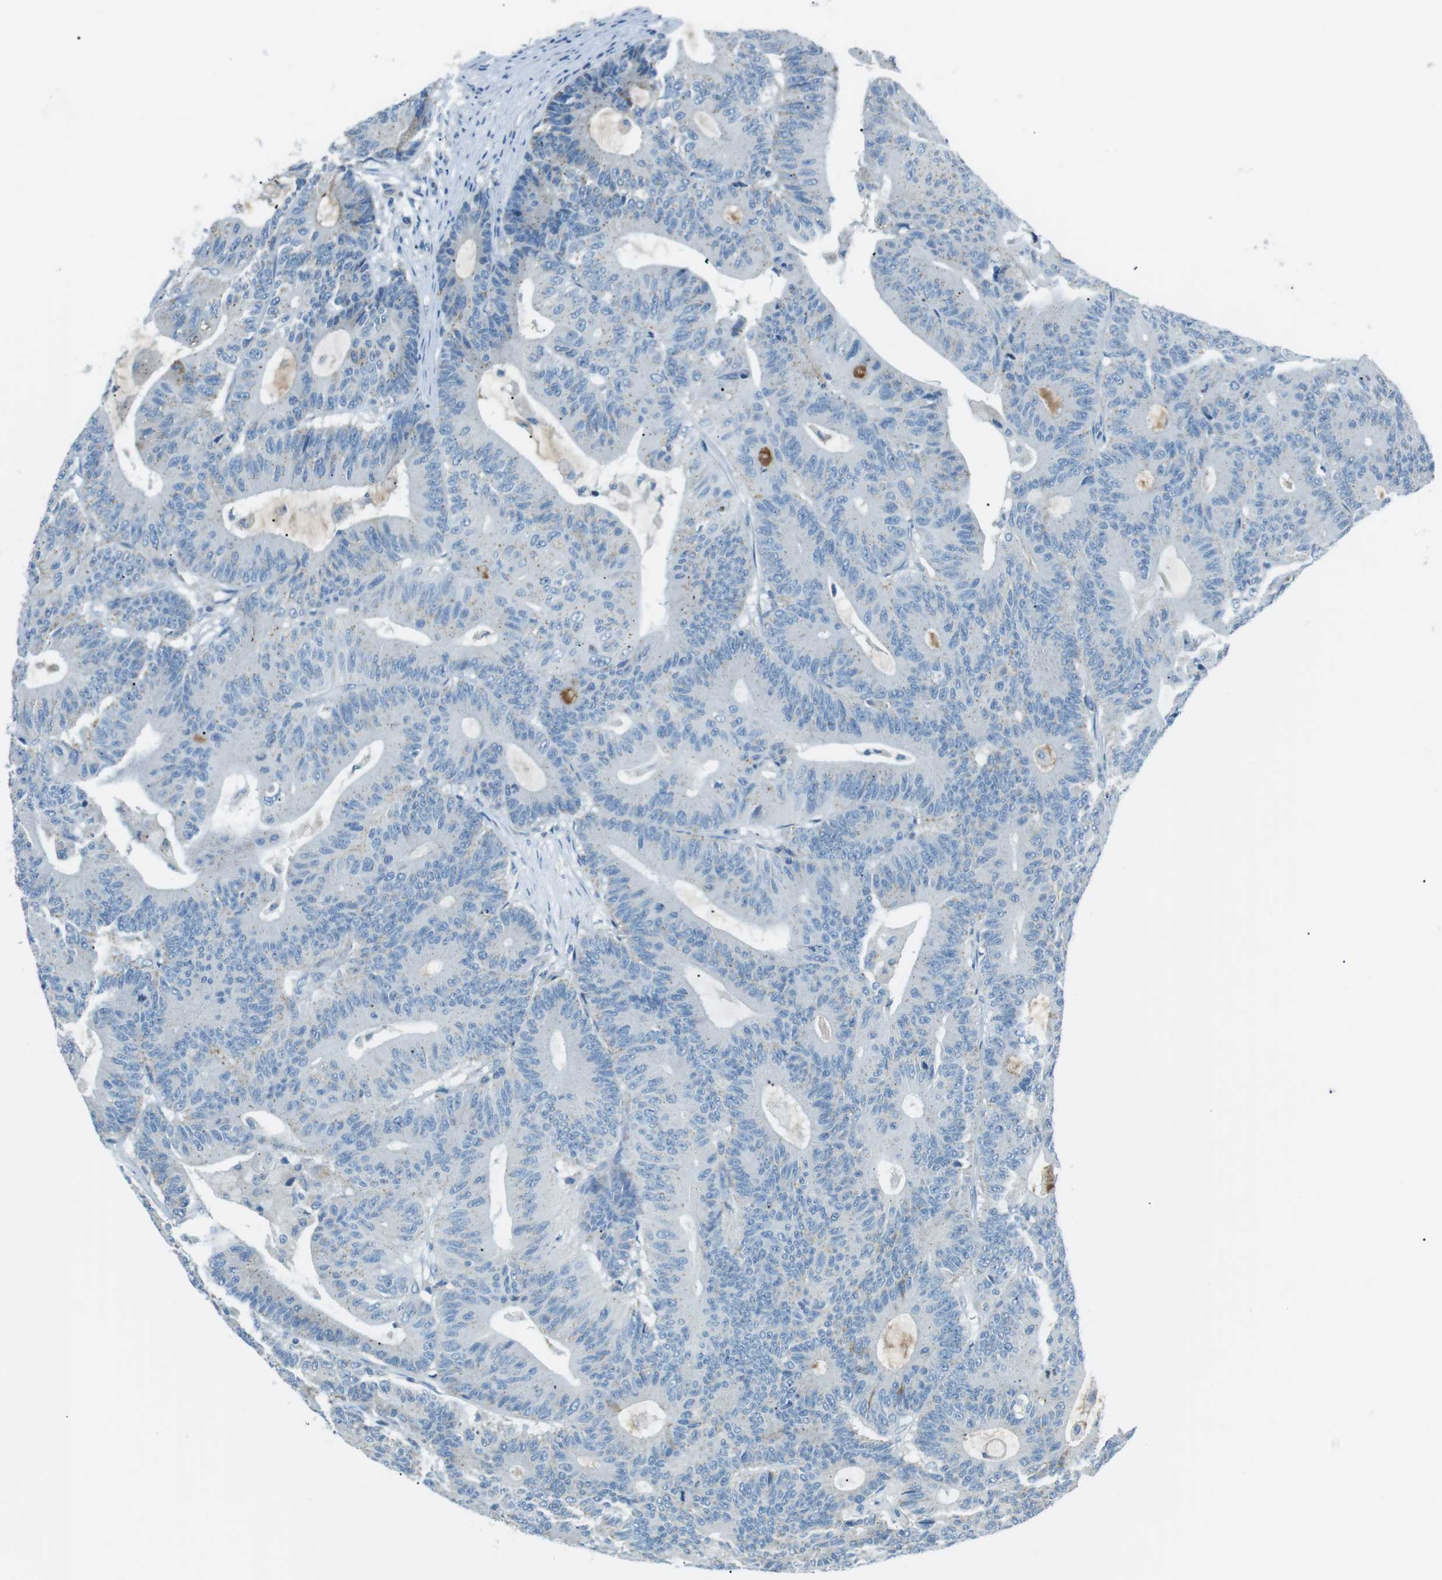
{"staining": {"intensity": "negative", "quantity": "none", "location": "none"}, "tissue": "colorectal cancer", "cell_type": "Tumor cells", "image_type": "cancer", "snomed": [{"axis": "morphology", "description": "Adenocarcinoma, NOS"}, {"axis": "topography", "description": "Colon"}], "caption": "Histopathology image shows no protein positivity in tumor cells of colorectal cancer (adenocarcinoma) tissue.", "gene": "FAM3B", "patient": {"sex": "female", "age": 84}}